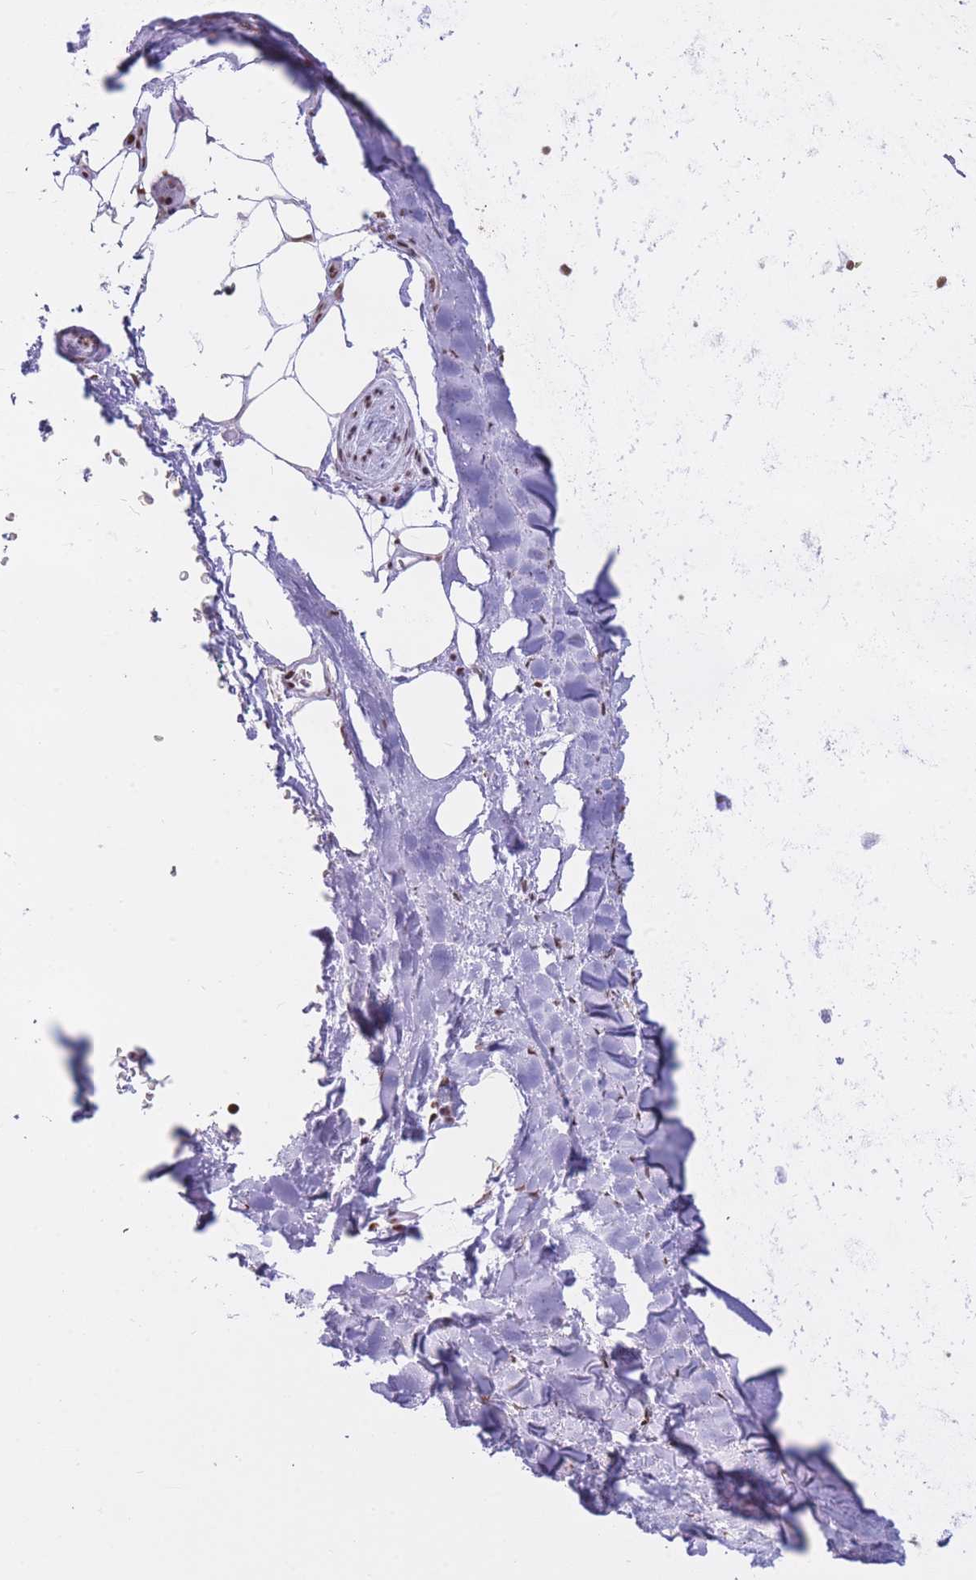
{"staining": {"intensity": "negative", "quantity": "none", "location": "none"}, "tissue": "adipose tissue", "cell_type": "Adipocytes", "image_type": "normal", "snomed": [{"axis": "morphology", "description": "Normal tissue, NOS"}, {"axis": "topography", "description": "Cartilage tissue"}, {"axis": "topography", "description": "Bronchus"}], "caption": "Photomicrograph shows no protein positivity in adipocytes of unremarkable adipose tissue. (Stains: DAB immunohistochemistry with hematoxylin counter stain, Microscopy: brightfield microscopy at high magnification).", "gene": "HNRNPUL1", "patient": {"sex": "female", "age": 72}}